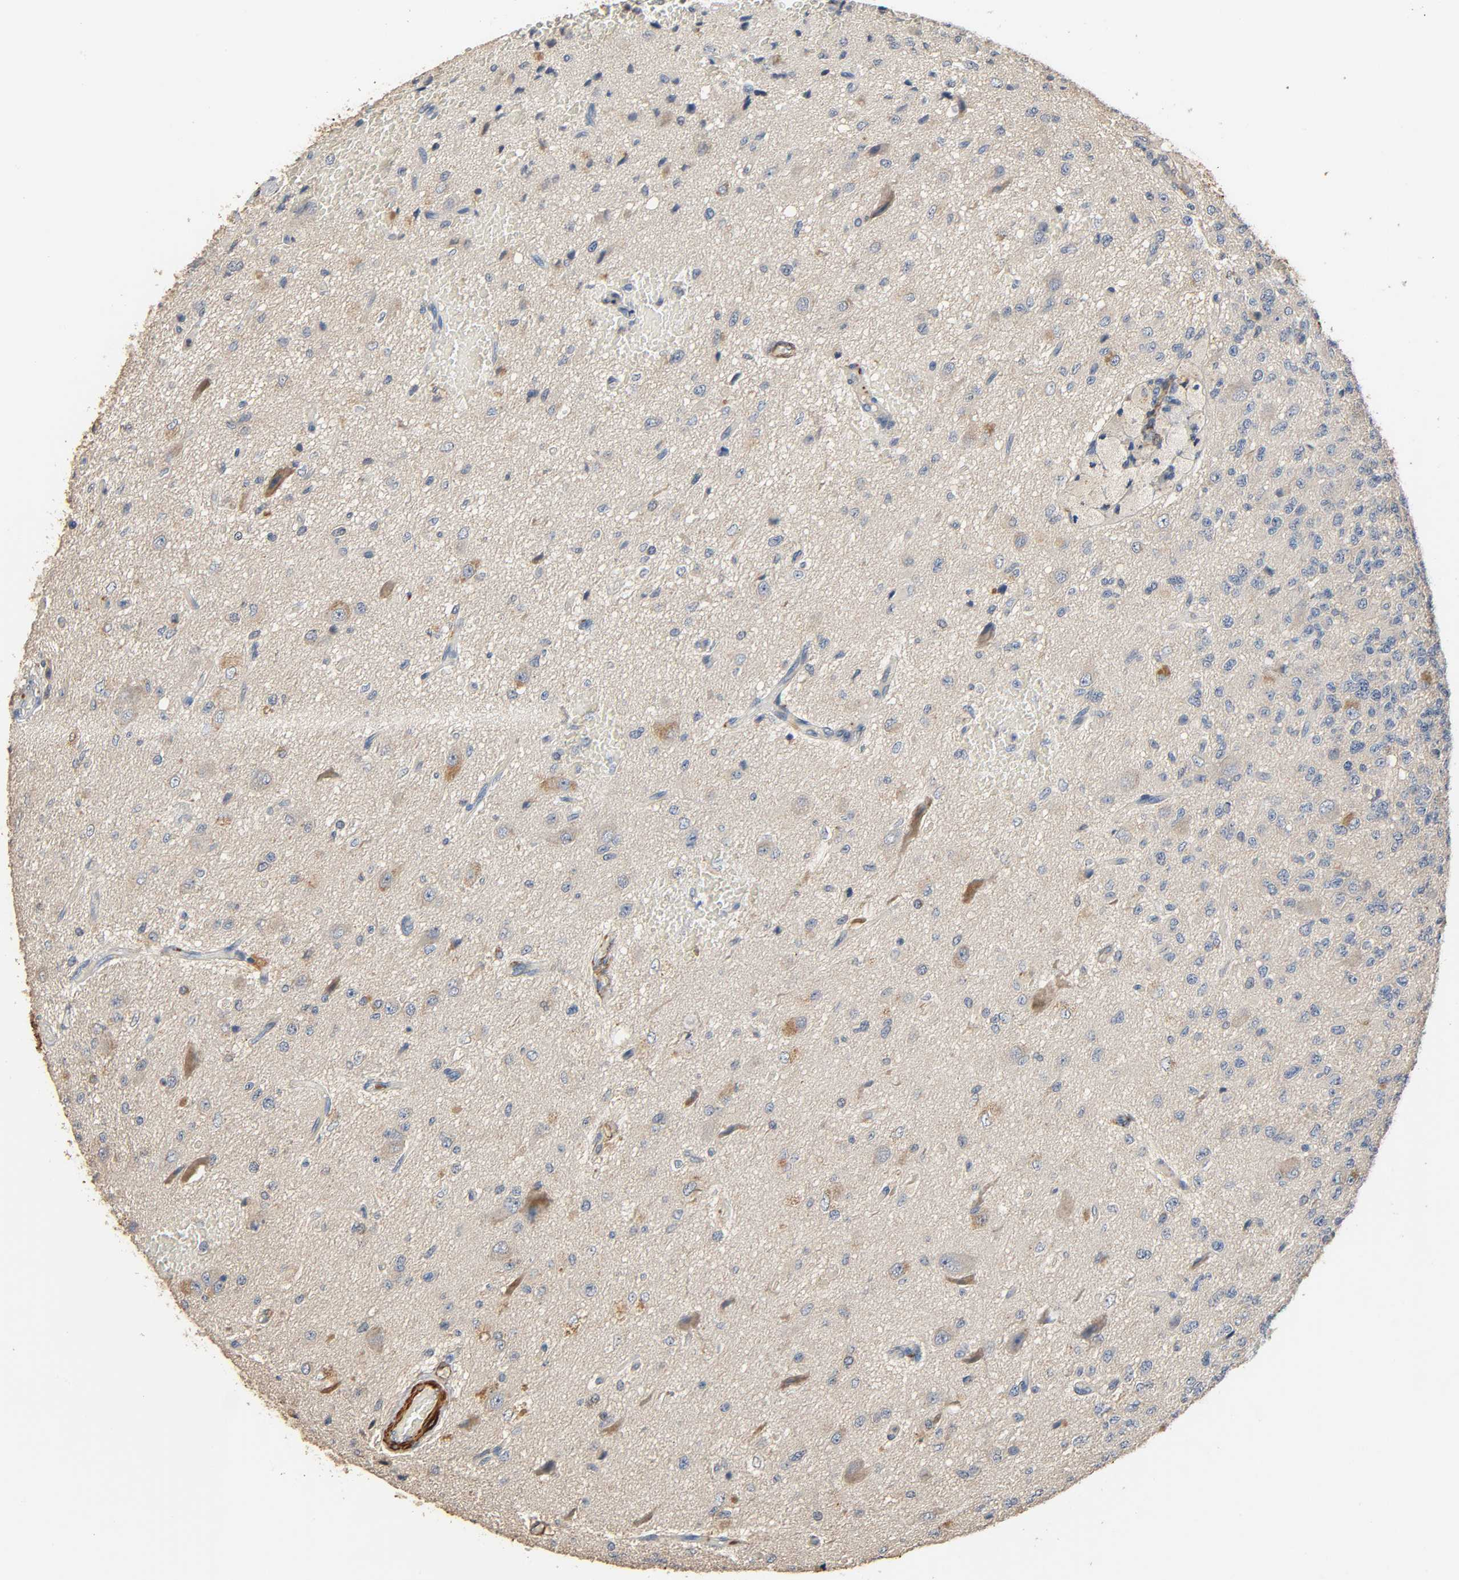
{"staining": {"intensity": "weak", "quantity": ">75%", "location": "cytoplasmic/membranous"}, "tissue": "glioma", "cell_type": "Tumor cells", "image_type": "cancer", "snomed": [{"axis": "morphology", "description": "Glioma, malignant, High grade"}, {"axis": "topography", "description": "pancreas cauda"}], "caption": "A photomicrograph of glioma stained for a protein shows weak cytoplasmic/membranous brown staining in tumor cells.", "gene": "GSTA3", "patient": {"sex": "male", "age": 60}}